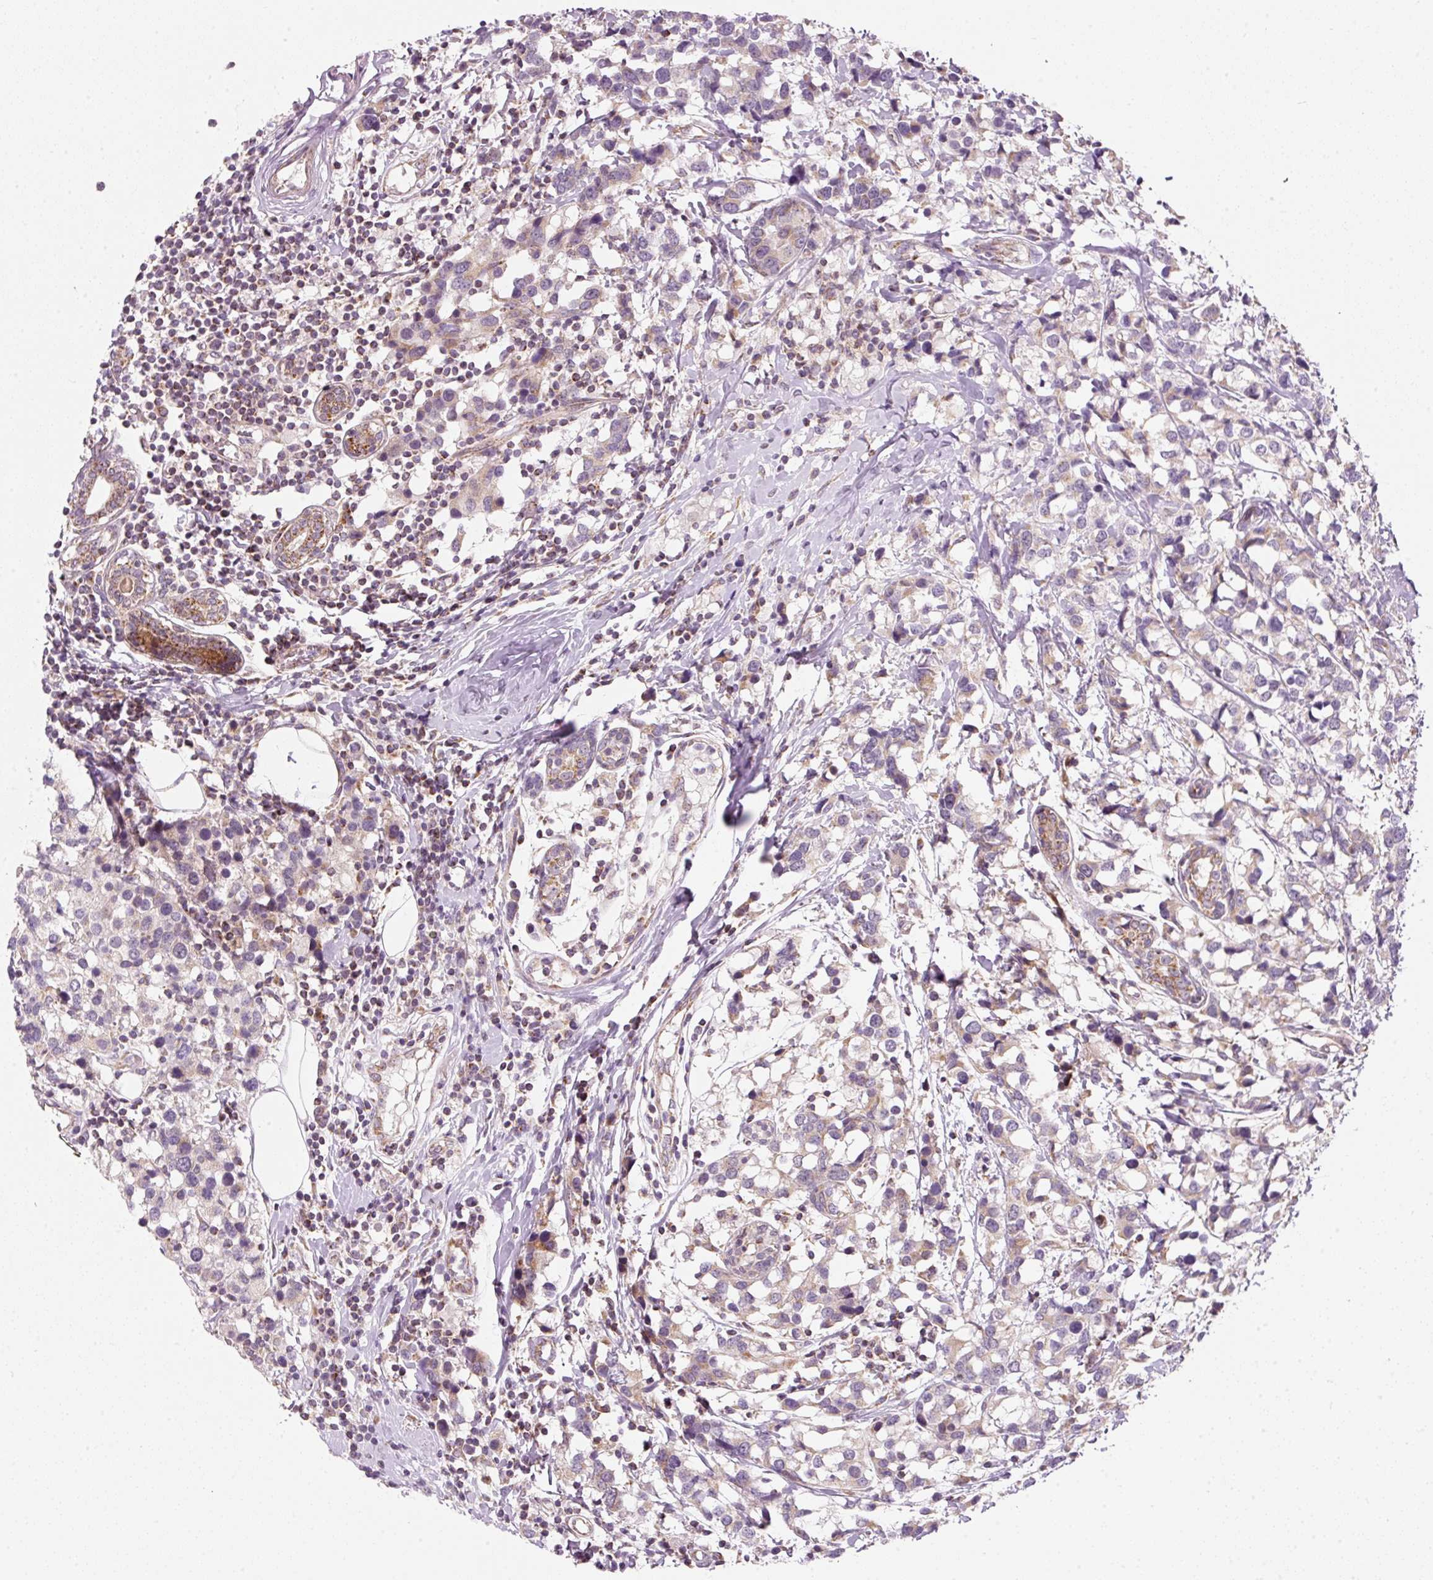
{"staining": {"intensity": "weak", "quantity": ">75%", "location": "cytoplasmic/membranous"}, "tissue": "breast cancer", "cell_type": "Tumor cells", "image_type": "cancer", "snomed": [{"axis": "morphology", "description": "Lobular carcinoma"}, {"axis": "topography", "description": "Breast"}], "caption": "Brown immunohistochemical staining in human breast lobular carcinoma reveals weak cytoplasmic/membranous staining in approximately >75% of tumor cells.", "gene": "FAM78B", "patient": {"sex": "female", "age": 59}}